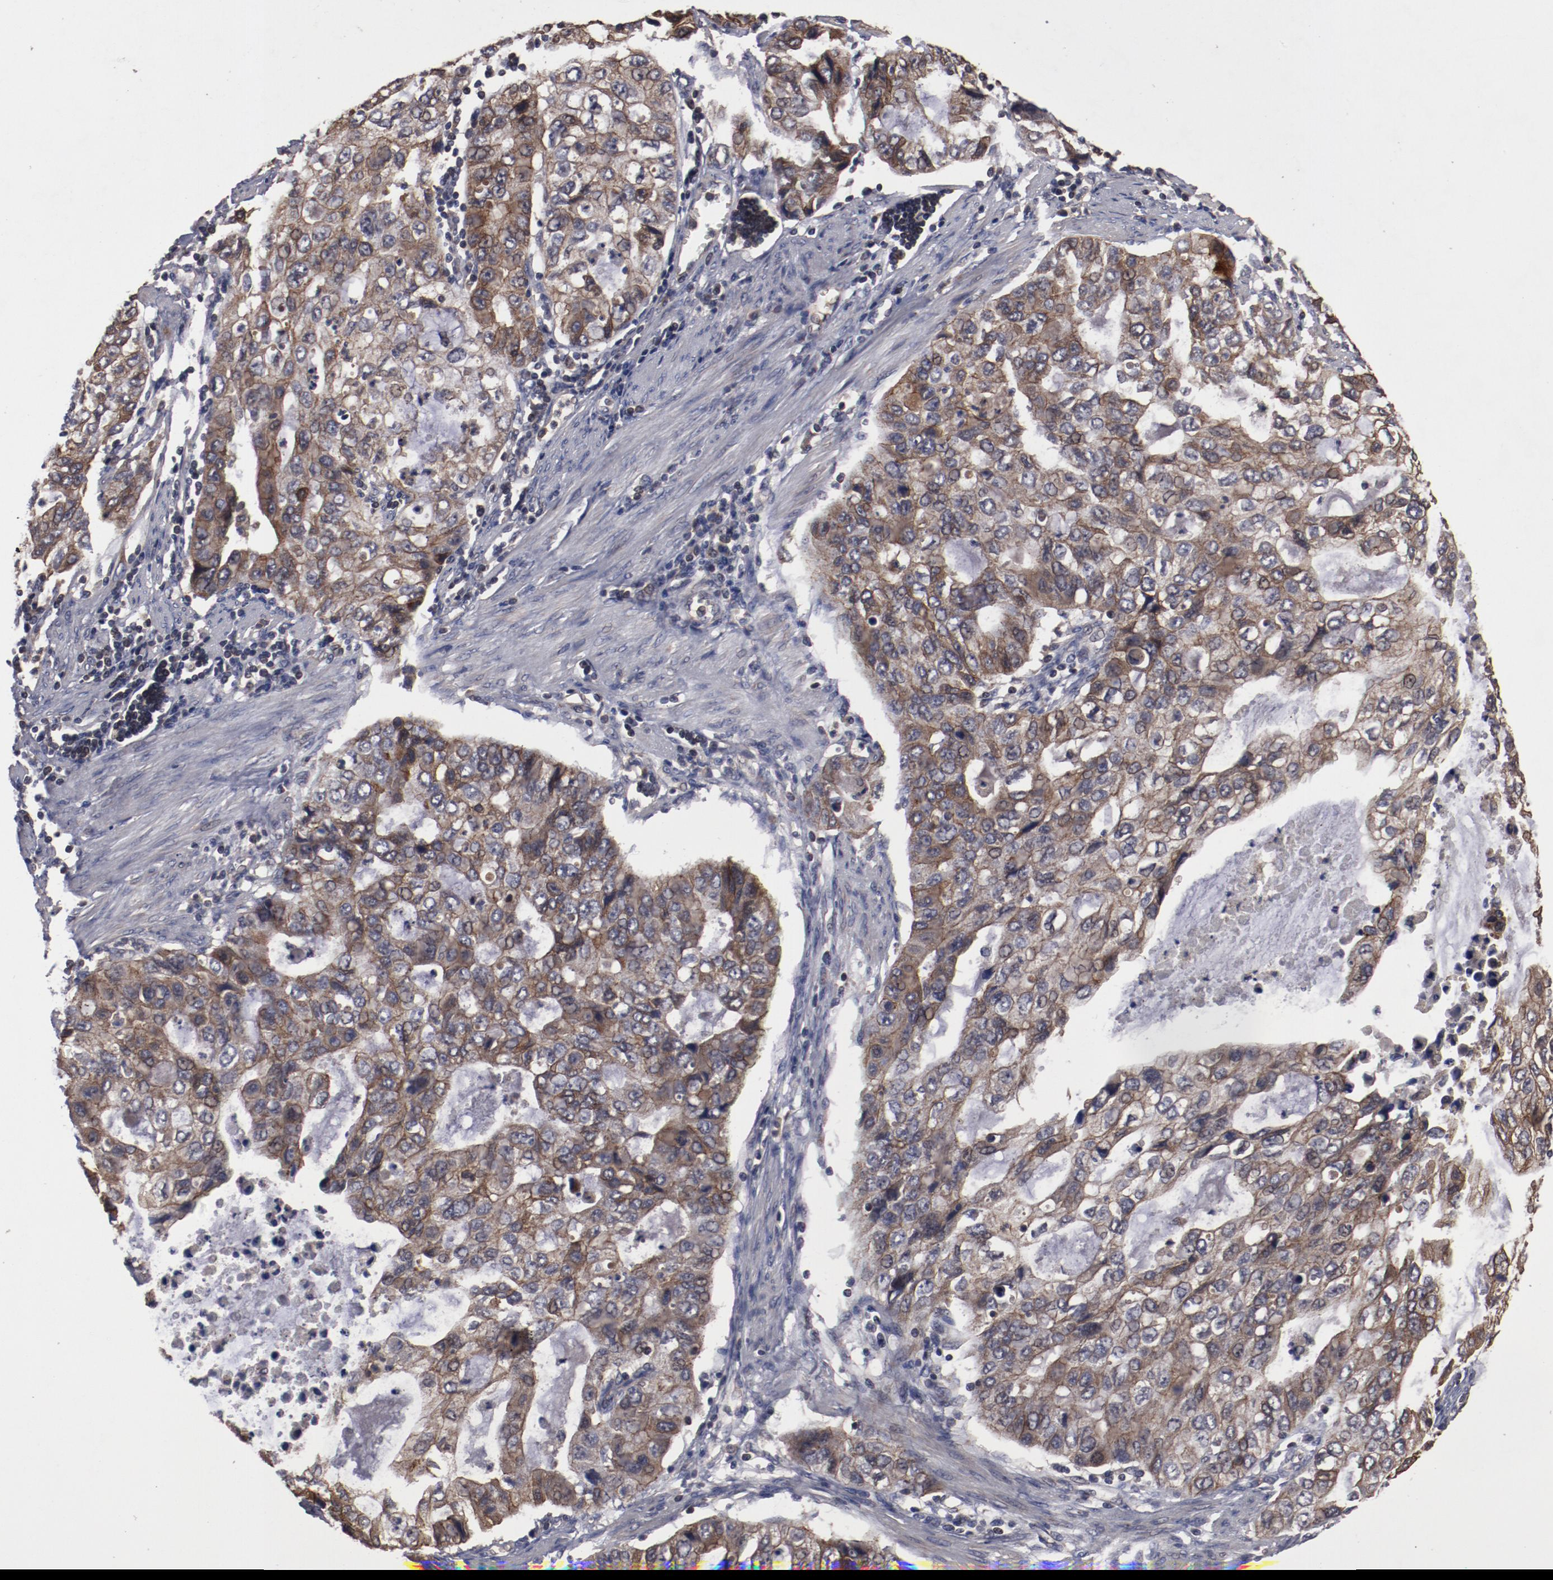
{"staining": {"intensity": "weak", "quantity": ">75%", "location": "cytoplasmic/membranous"}, "tissue": "stomach cancer", "cell_type": "Tumor cells", "image_type": "cancer", "snomed": [{"axis": "morphology", "description": "Adenocarcinoma, NOS"}, {"axis": "topography", "description": "Stomach, upper"}], "caption": "This histopathology image displays IHC staining of adenocarcinoma (stomach), with low weak cytoplasmic/membranous positivity in approximately >75% of tumor cells.", "gene": "RPS6KA6", "patient": {"sex": "female", "age": 52}}